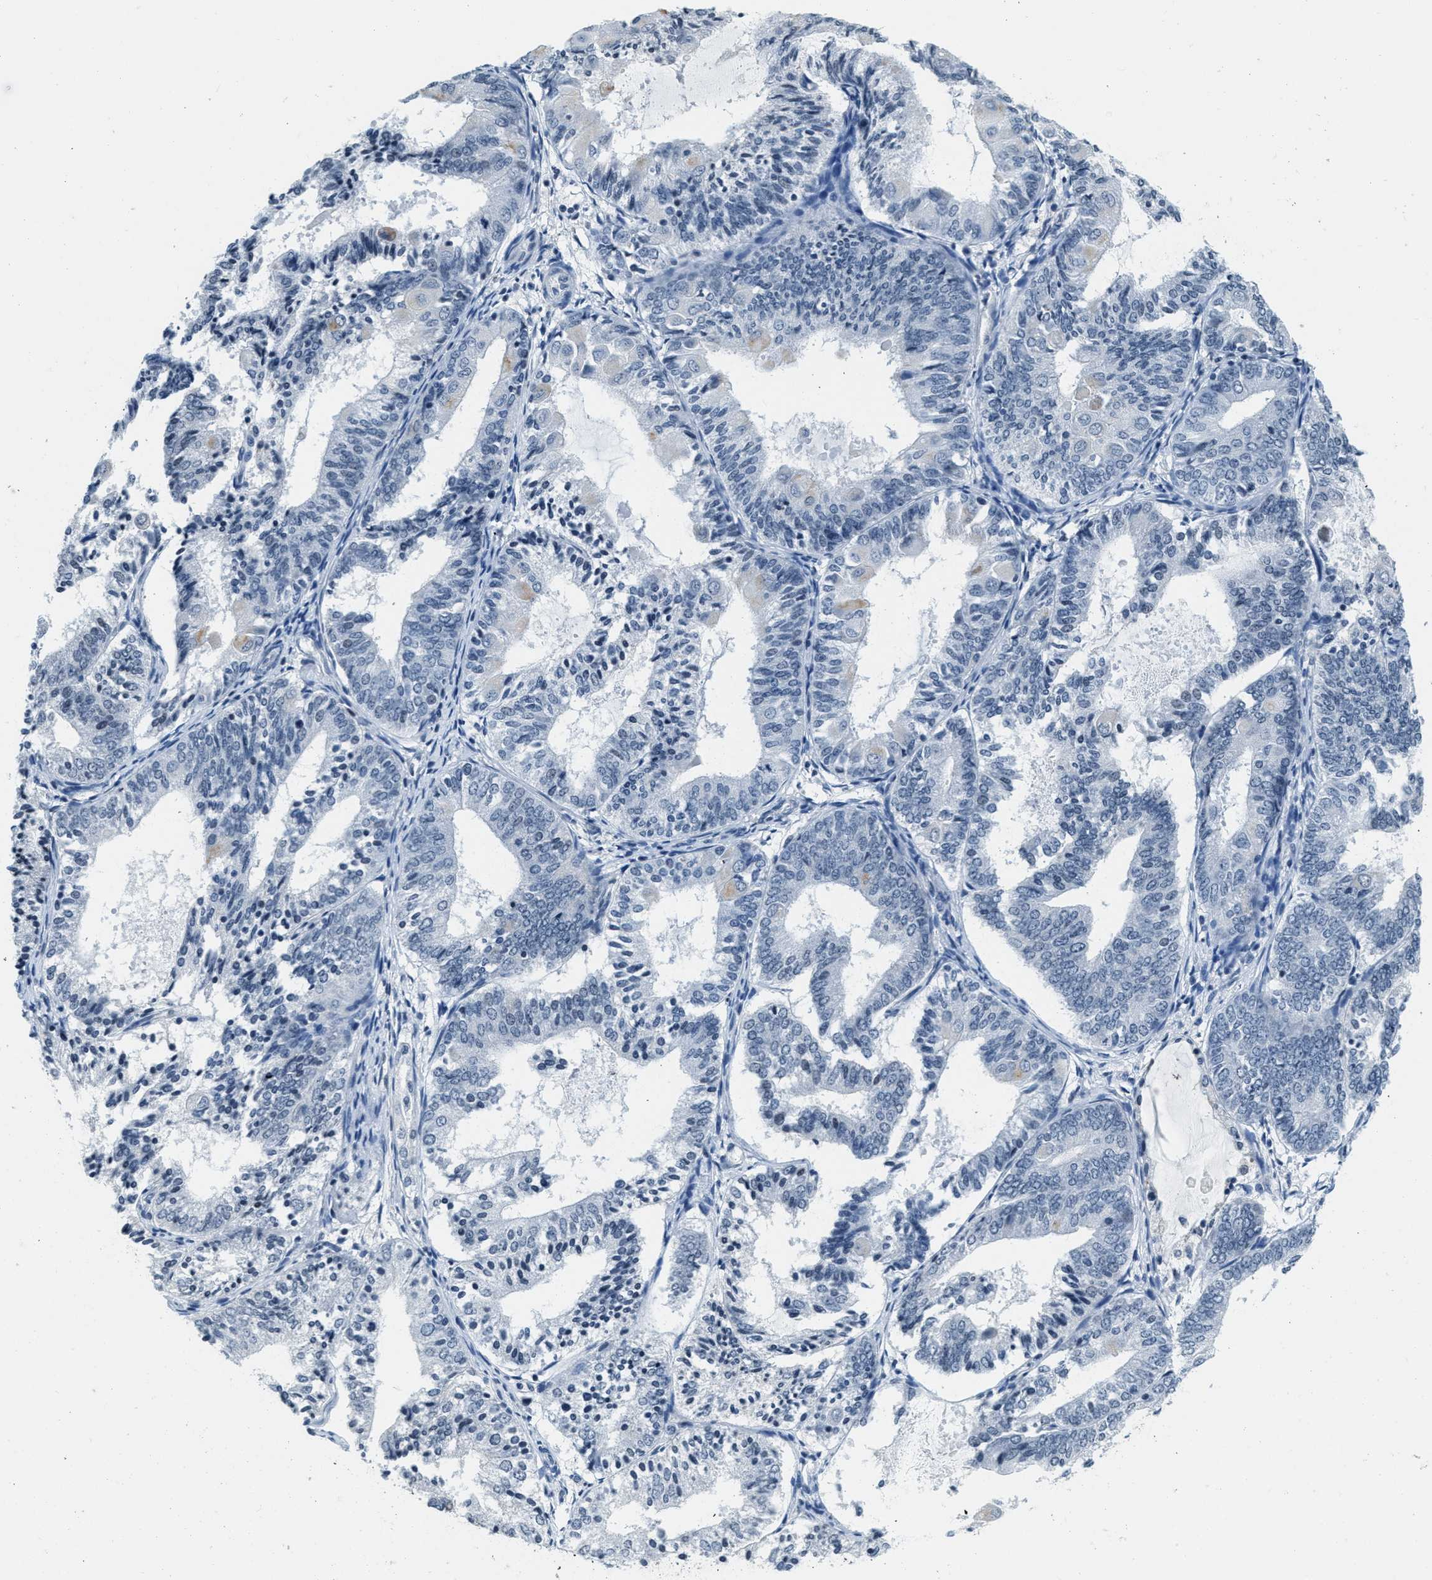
{"staining": {"intensity": "negative", "quantity": "none", "location": "none"}, "tissue": "endometrial cancer", "cell_type": "Tumor cells", "image_type": "cancer", "snomed": [{"axis": "morphology", "description": "Adenocarcinoma, NOS"}, {"axis": "topography", "description": "Endometrium"}], "caption": "Adenocarcinoma (endometrial) was stained to show a protein in brown. There is no significant expression in tumor cells. (Stains: DAB (3,3'-diaminobenzidine) immunohistochemistry with hematoxylin counter stain, Microscopy: brightfield microscopy at high magnification).", "gene": "CA4", "patient": {"sex": "female", "age": 81}}